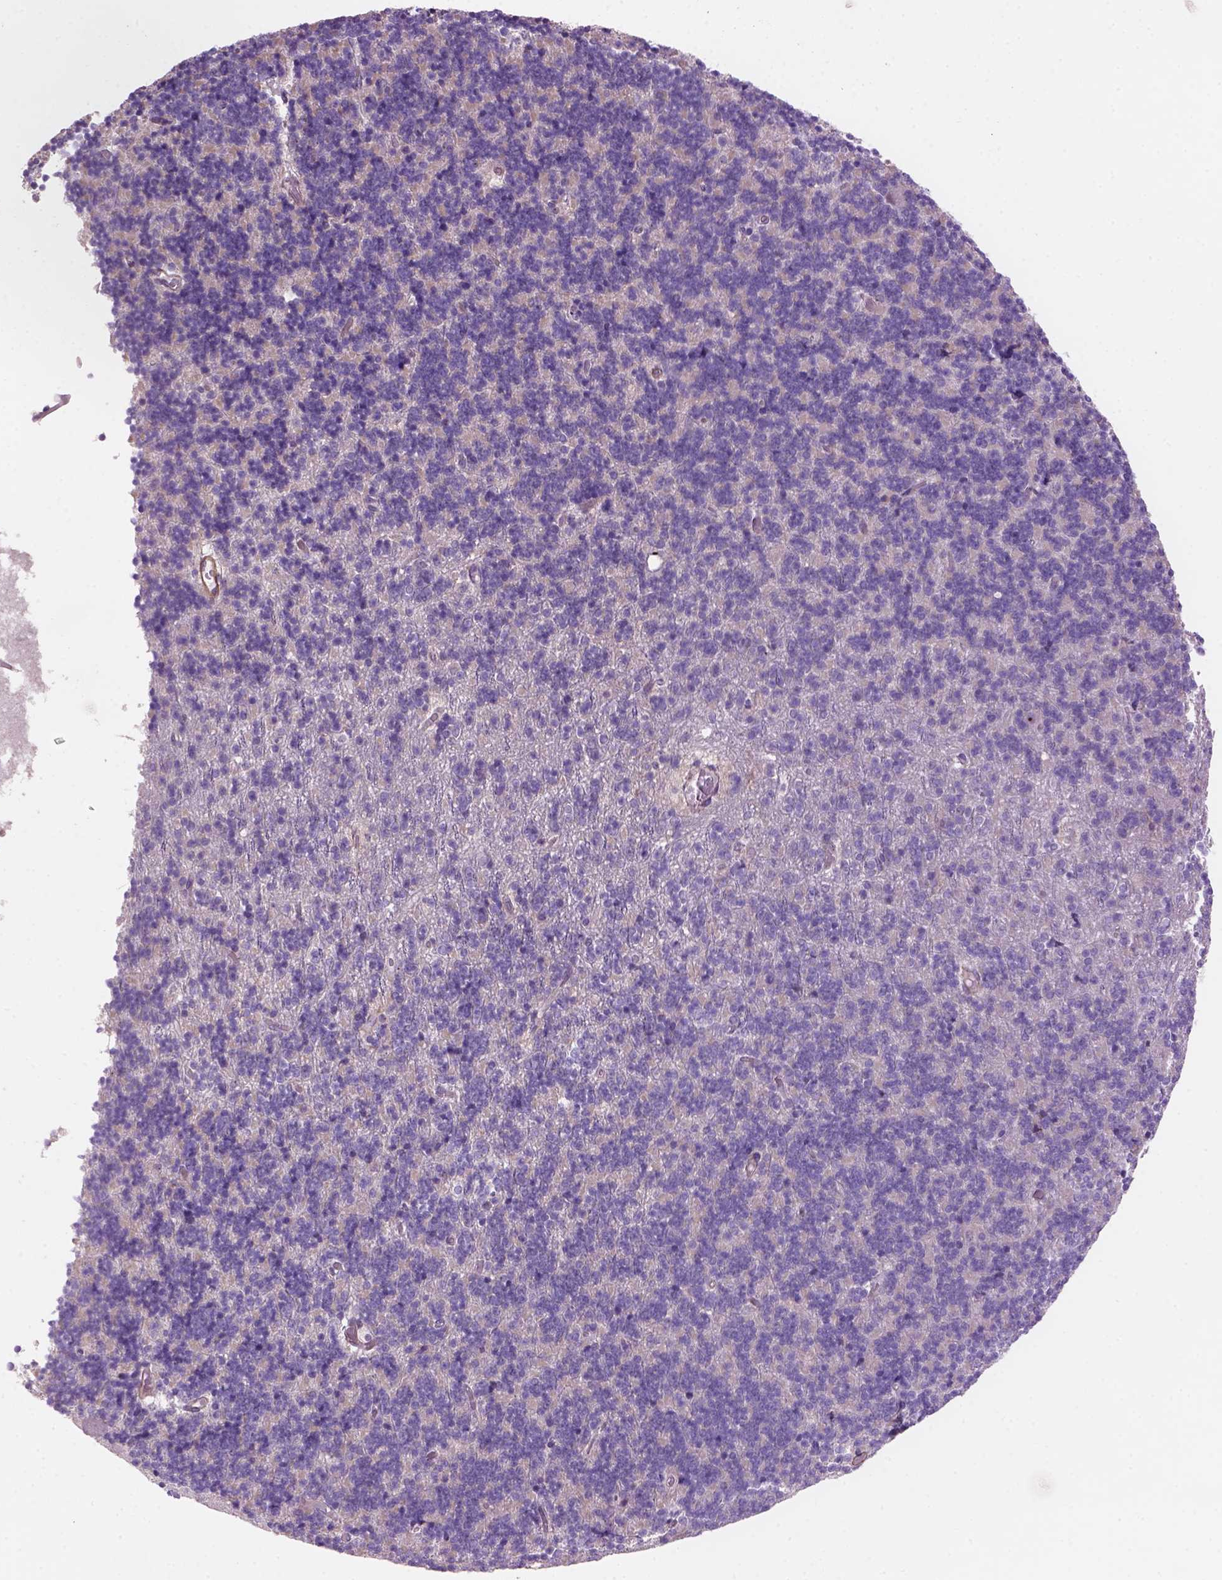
{"staining": {"intensity": "negative", "quantity": "none", "location": "none"}, "tissue": "cerebellum", "cell_type": "Cells in granular layer", "image_type": "normal", "snomed": [{"axis": "morphology", "description": "Normal tissue, NOS"}, {"axis": "topography", "description": "Cerebellum"}], "caption": "Histopathology image shows no protein staining in cells in granular layer of normal cerebellum. (DAB (3,3'-diaminobenzidine) immunohistochemistry (IHC) with hematoxylin counter stain).", "gene": "RRS1", "patient": {"sex": "male", "age": 70}}